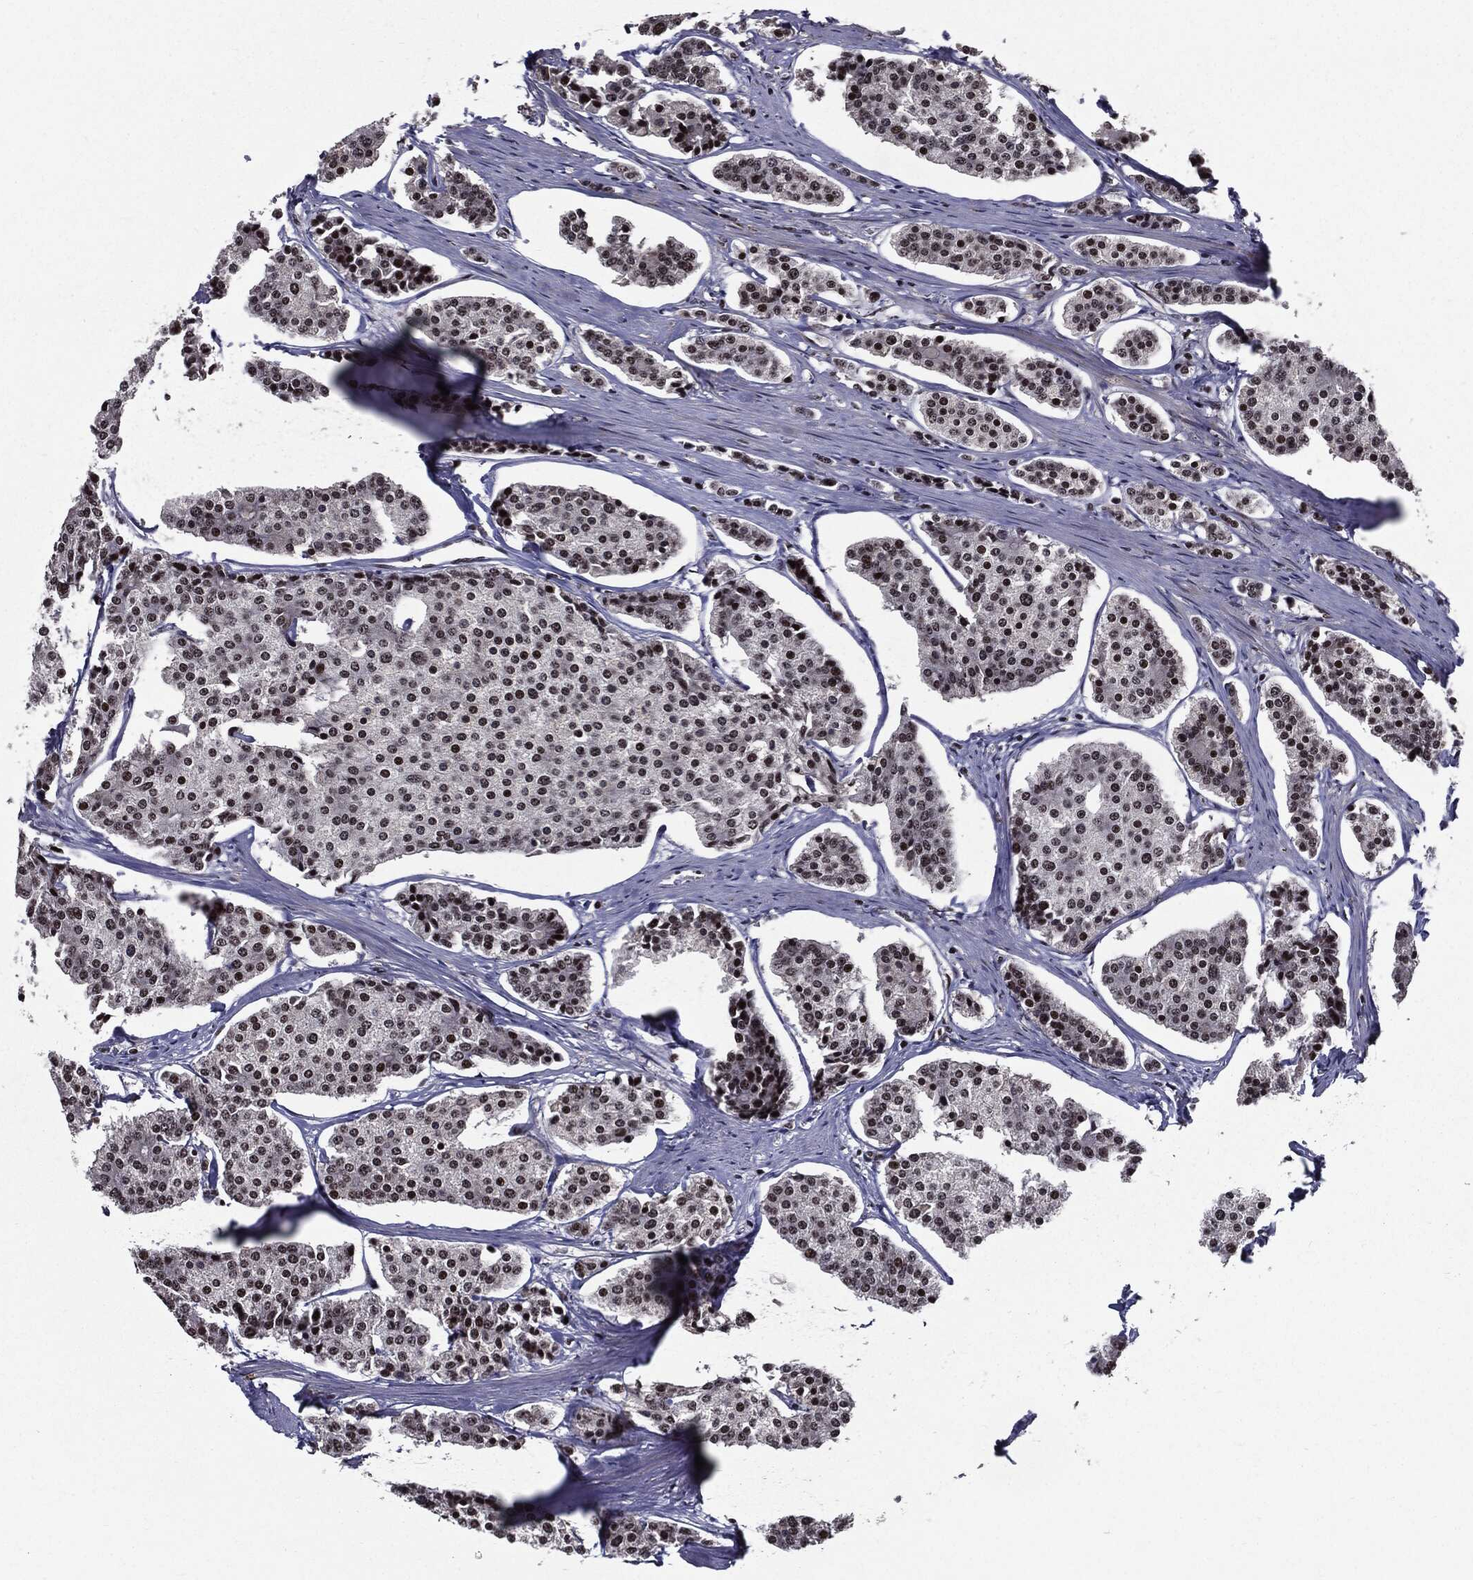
{"staining": {"intensity": "moderate", "quantity": "25%-75%", "location": "nuclear"}, "tissue": "carcinoid", "cell_type": "Tumor cells", "image_type": "cancer", "snomed": [{"axis": "morphology", "description": "Carcinoid, malignant, NOS"}, {"axis": "topography", "description": "Small intestine"}], "caption": "The micrograph demonstrates immunohistochemical staining of carcinoid (malignant). There is moderate nuclear expression is appreciated in approximately 25%-75% of tumor cells.", "gene": "ZFP91", "patient": {"sex": "female", "age": 65}}